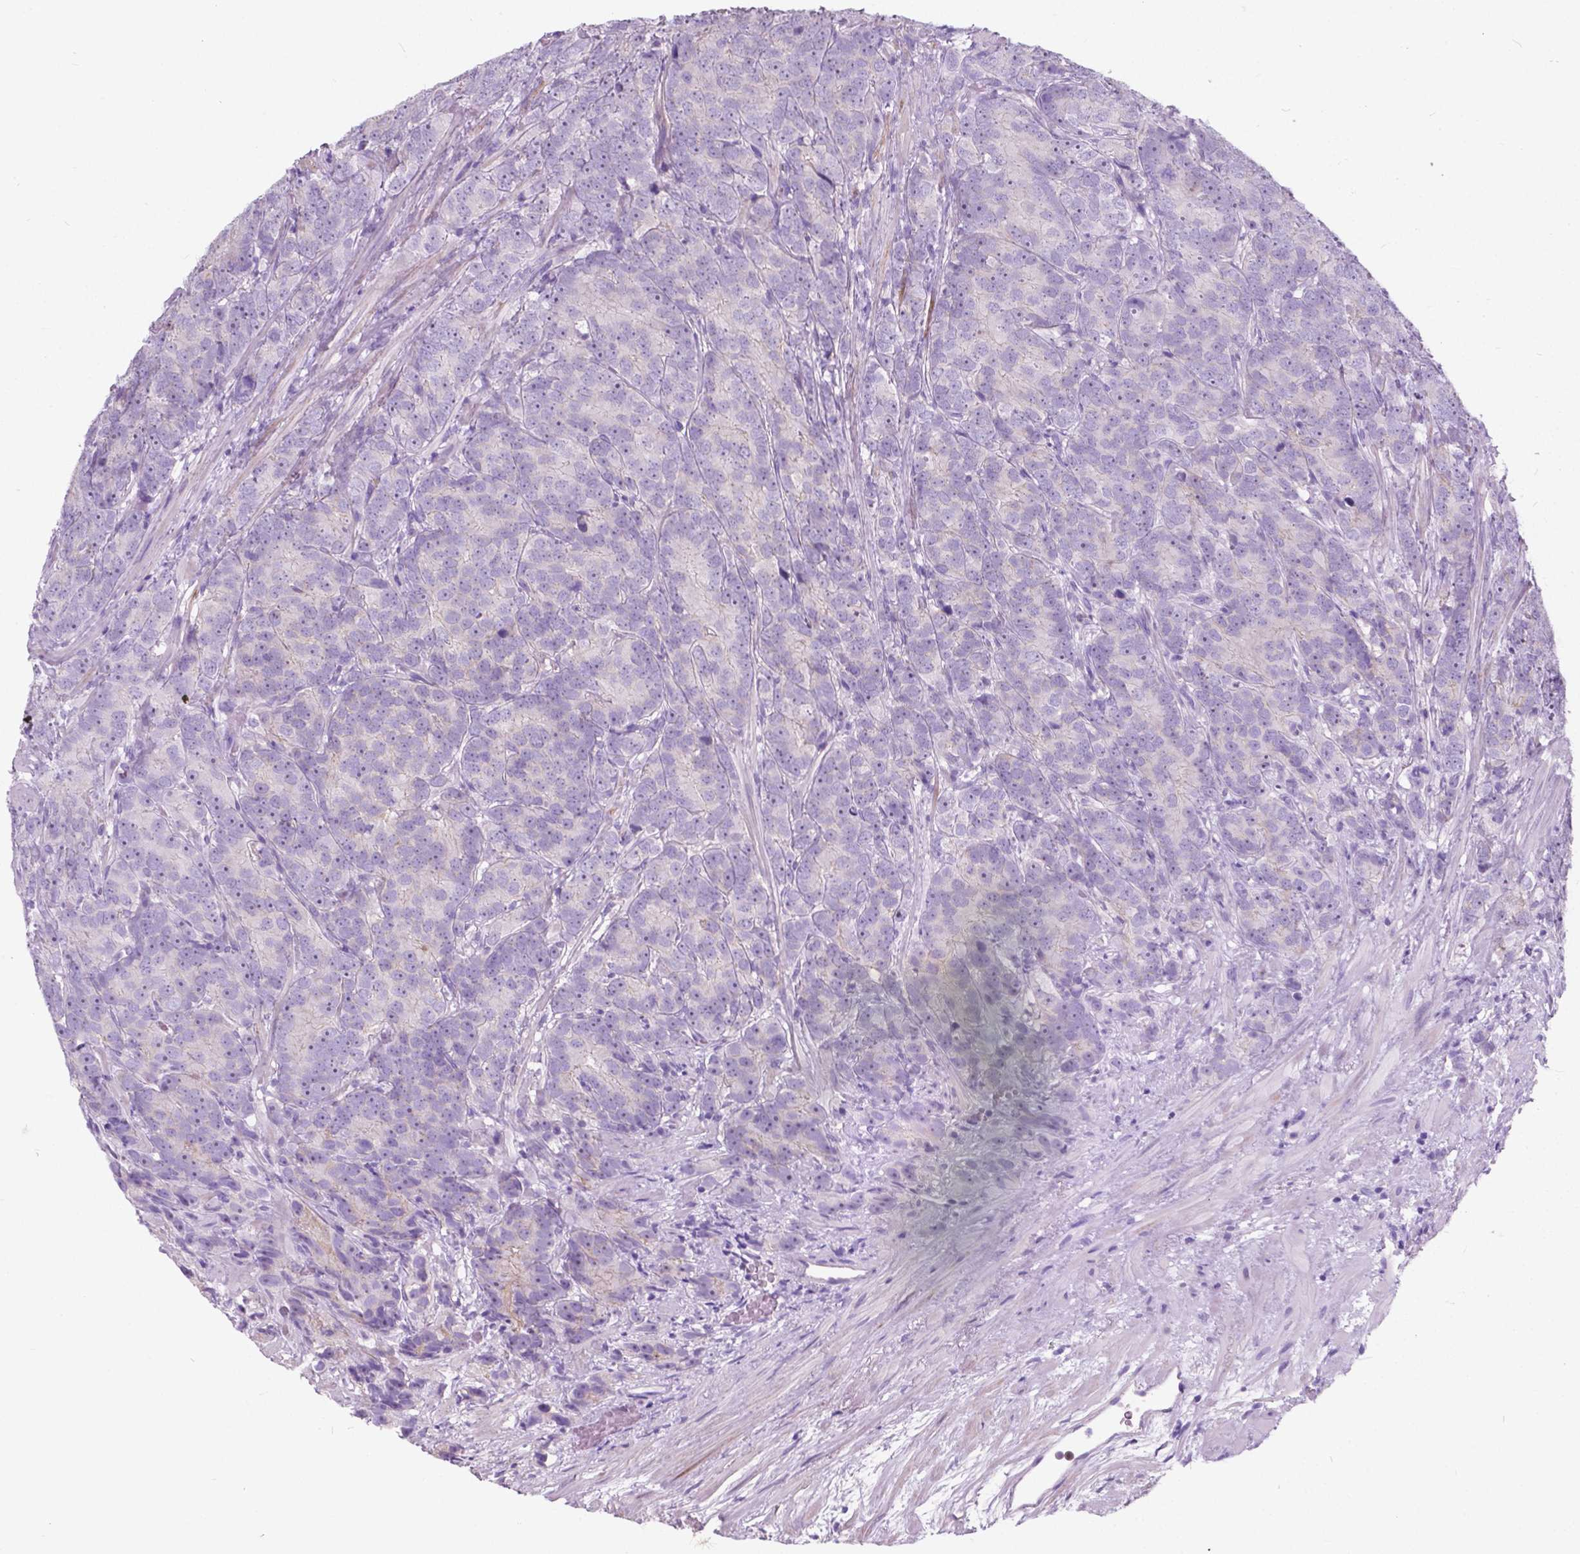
{"staining": {"intensity": "negative", "quantity": "none", "location": "none"}, "tissue": "prostate cancer", "cell_type": "Tumor cells", "image_type": "cancer", "snomed": [{"axis": "morphology", "description": "Adenocarcinoma, High grade"}, {"axis": "topography", "description": "Prostate"}], "caption": "The micrograph exhibits no significant expression in tumor cells of prostate high-grade adenocarcinoma. (Stains: DAB (3,3'-diaminobenzidine) immunohistochemistry with hematoxylin counter stain, Microscopy: brightfield microscopy at high magnification).", "gene": "KIAA0040", "patient": {"sex": "male", "age": 90}}